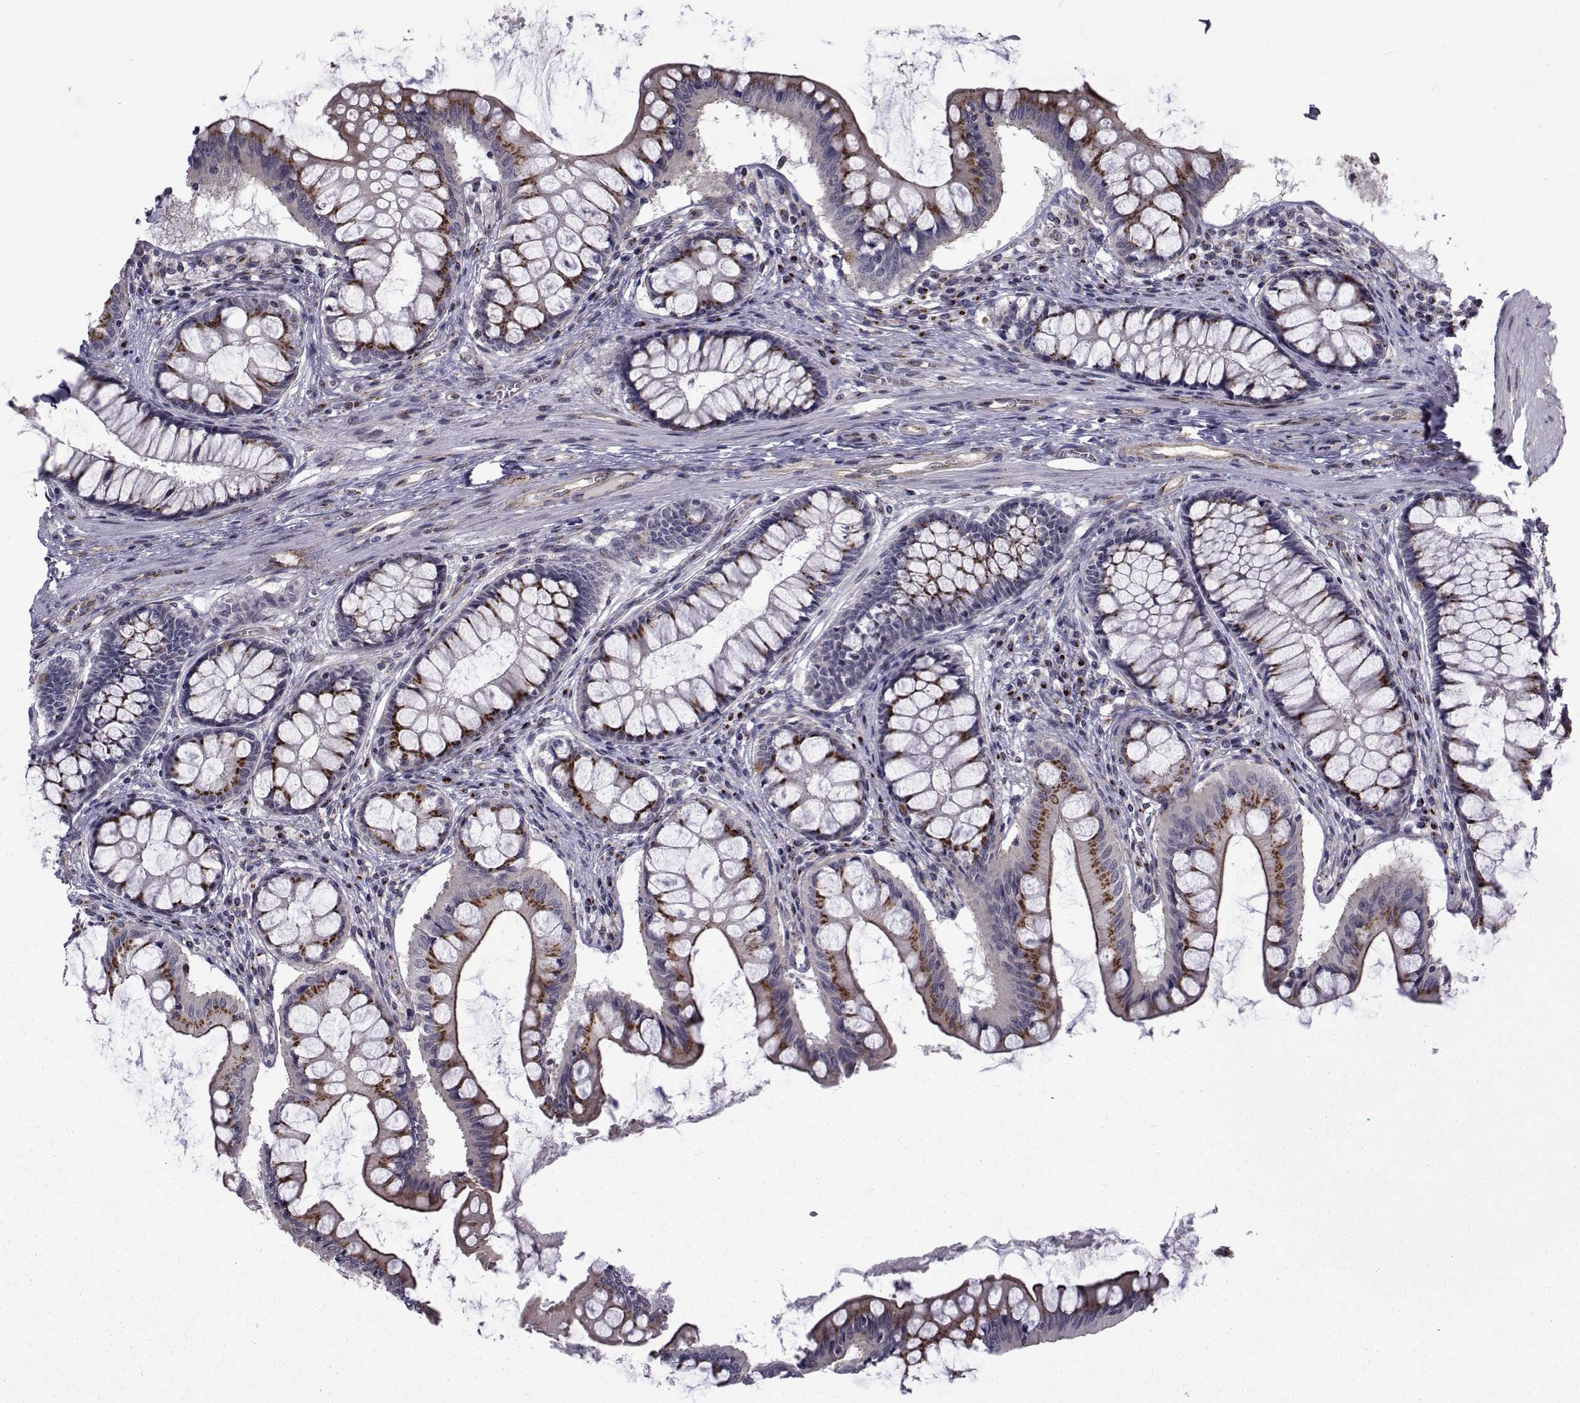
{"staining": {"intensity": "moderate", "quantity": ">75%", "location": "cytoplasmic/membranous"}, "tissue": "colon", "cell_type": "Endothelial cells", "image_type": "normal", "snomed": [{"axis": "morphology", "description": "Normal tissue, NOS"}, {"axis": "topography", "description": "Colon"}], "caption": "Protein staining reveals moderate cytoplasmic/membranous staining in approximately >75% of endothelial cells in benign colon. (brown staining indicates protein expression, while blue staining denotes nuclei).", "gene": "ATP6V1C2", "patient": {"sex": "female", "age": 65}}